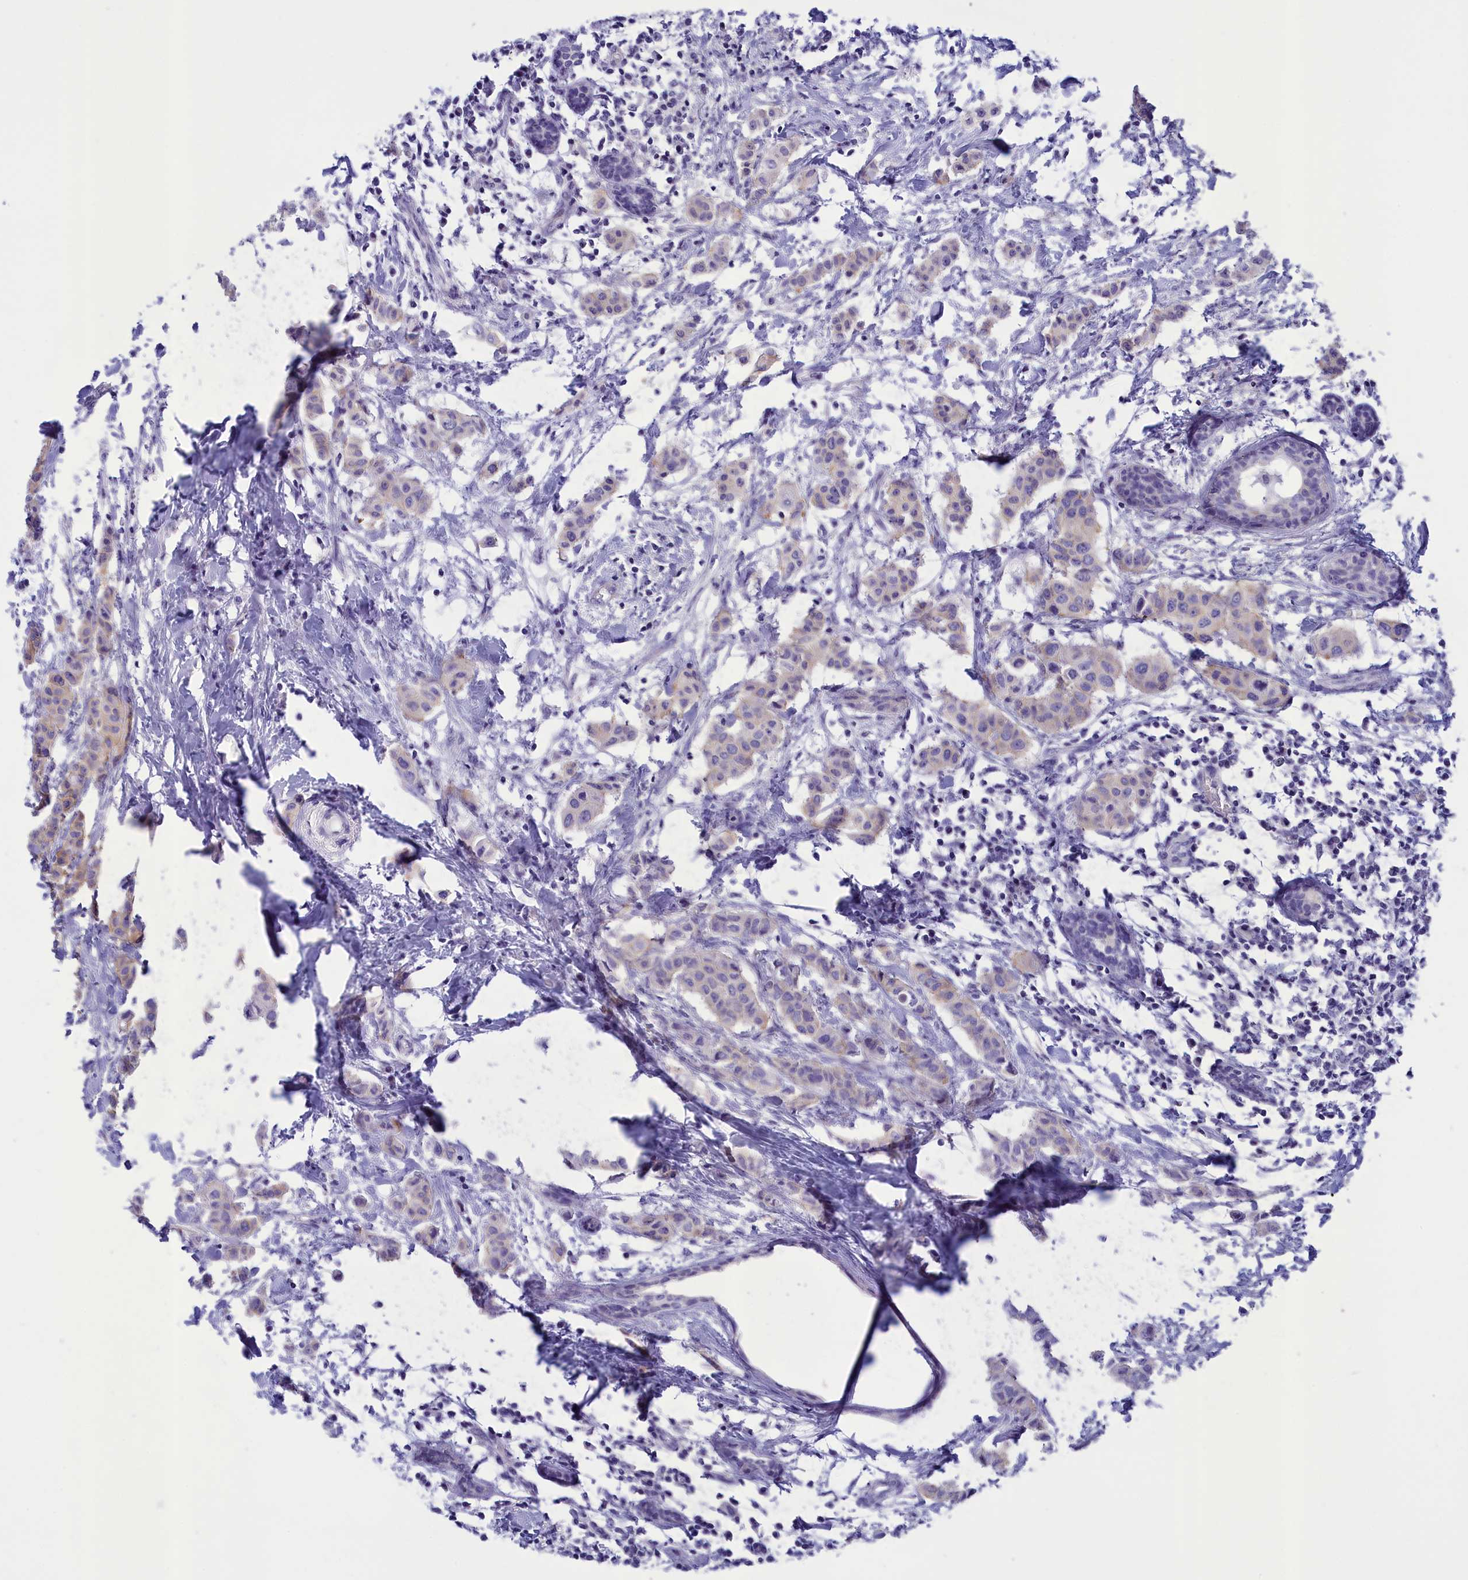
{"staining": {"intensity": "negative", "quantity": "none", "location": "none"}, "tissue": "breast cancer", "cell_type": "Tumor cells", "image_type": "cancer", "snomed": [{"axis": "morphology", "description": "Duct carcinoma"}, {"axis": "topography", "description": "Breast"}], "caption": "Tumor cells are negative for protein expression in human breast infiltrating ductal carcinoma.", "gene": "CORO2A", "patient": {"sex": "female", "age": 40}}